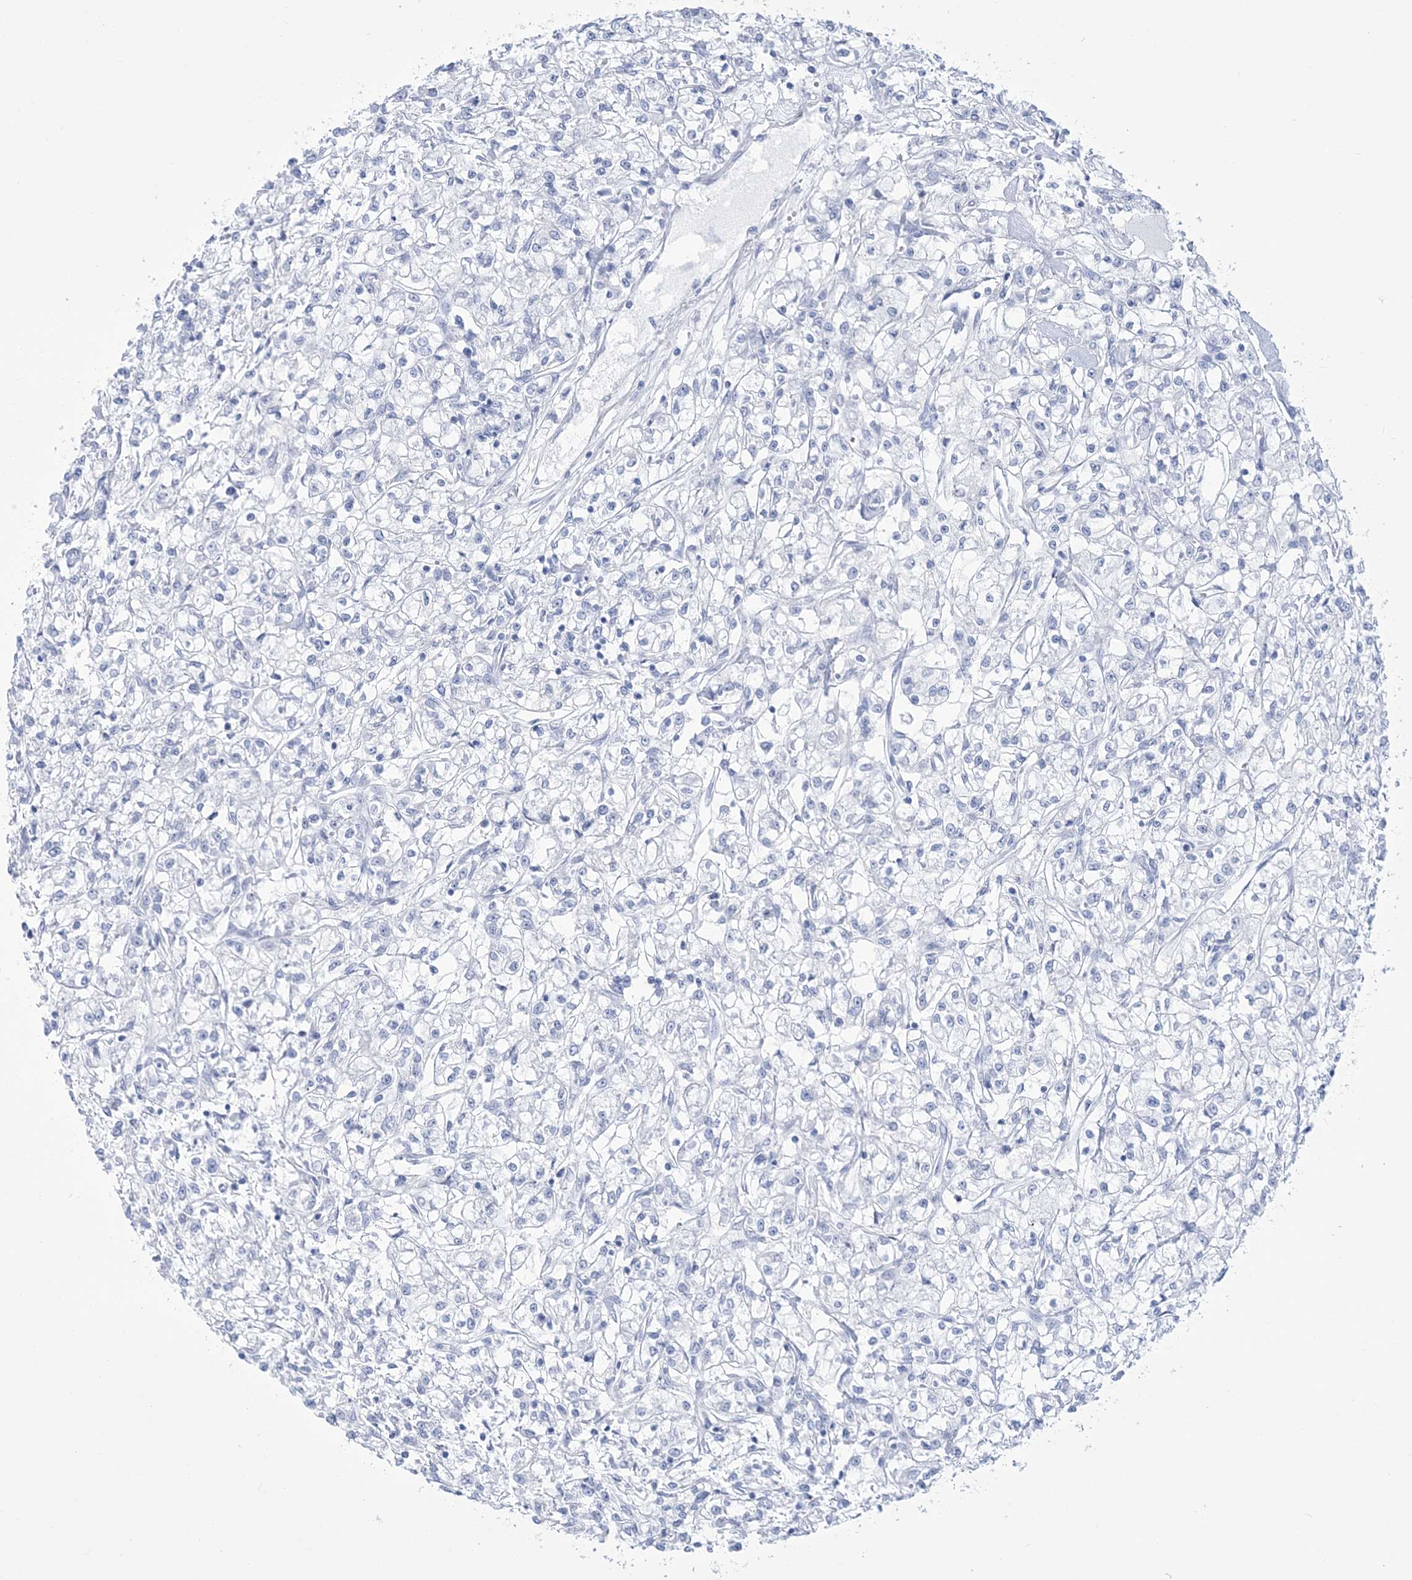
{"staining": {"intensity": "negative", "quantity": "none", "location": "none"}, "tissue": "renal cancer", "cell_type": "Tumor cells", "image_type": "cancer", "snomed": [{"axis": "morphology", "description": "Adenocarcinoma, NOS"}, {"axis": "topography", "description": "Kidney"}], "caption": "High power microscopy image of an IHC histopathology image of adenocarcinoma (renal), revealing no significant positivity in tumor cells.", "gene": "RBP2", "patient": {"sex": "female", "age": 59}}